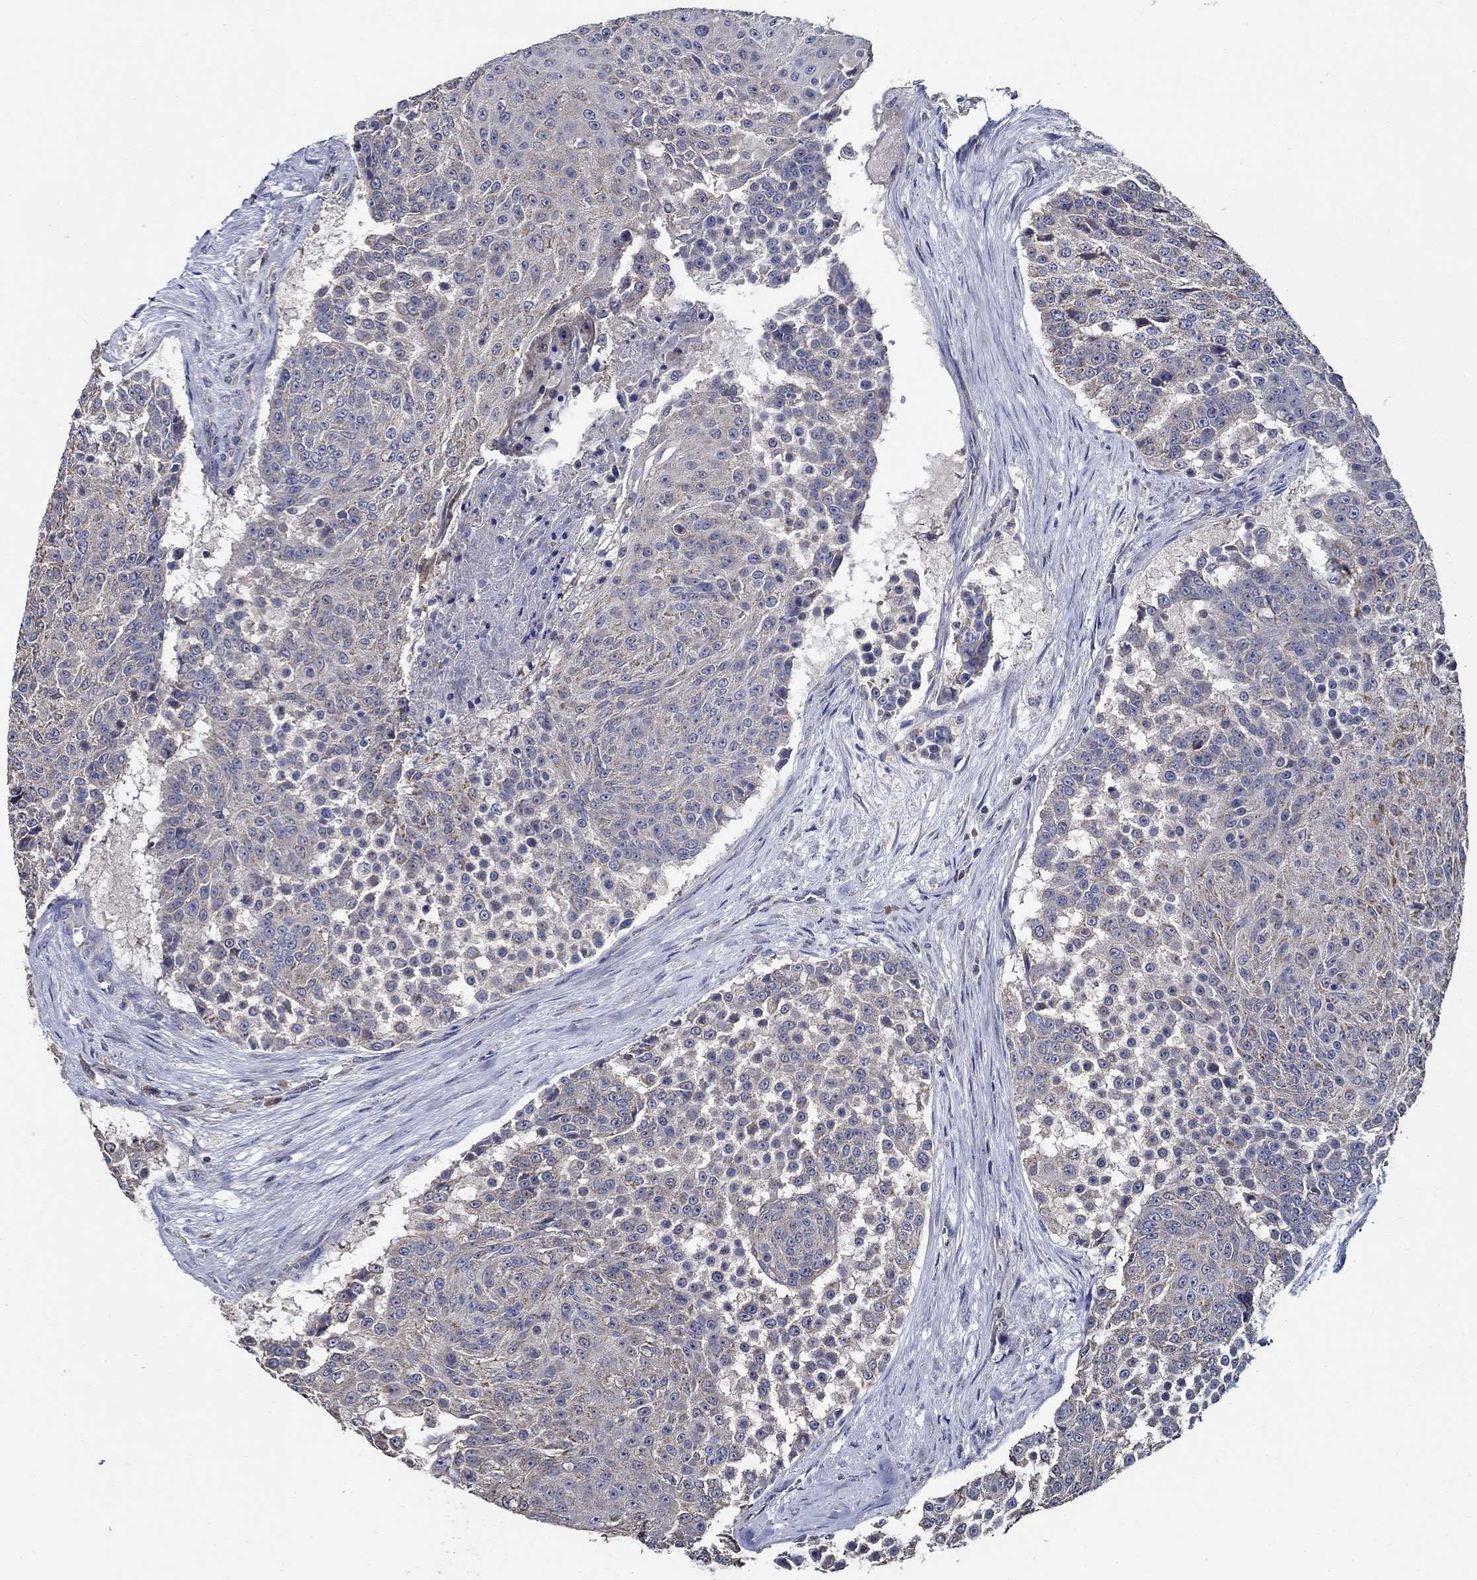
{"staining": {"intensity": "weak", "quantity": "25%-75%", "location": "cytoplasmic/membranous"}, "tissue": "urothelial cancer", "cell_type": "Tumor cells", "image_type": "cancer", "snomed": [{"axis": "morphology", "description": "Urothelial carcinoma, High grade"}, {"axis": "topography", "description": "Urinary bladder"}], "caption": "Urothelial cancer tissue demonstrates weak cytoplasmic/membranous positivity in approximately 25%-75% of tumor cells (DAB IHC with brightfield microscopy, high magnification).", "gene": "WDR53", "patient": {"sex": "female", "age": 63}}